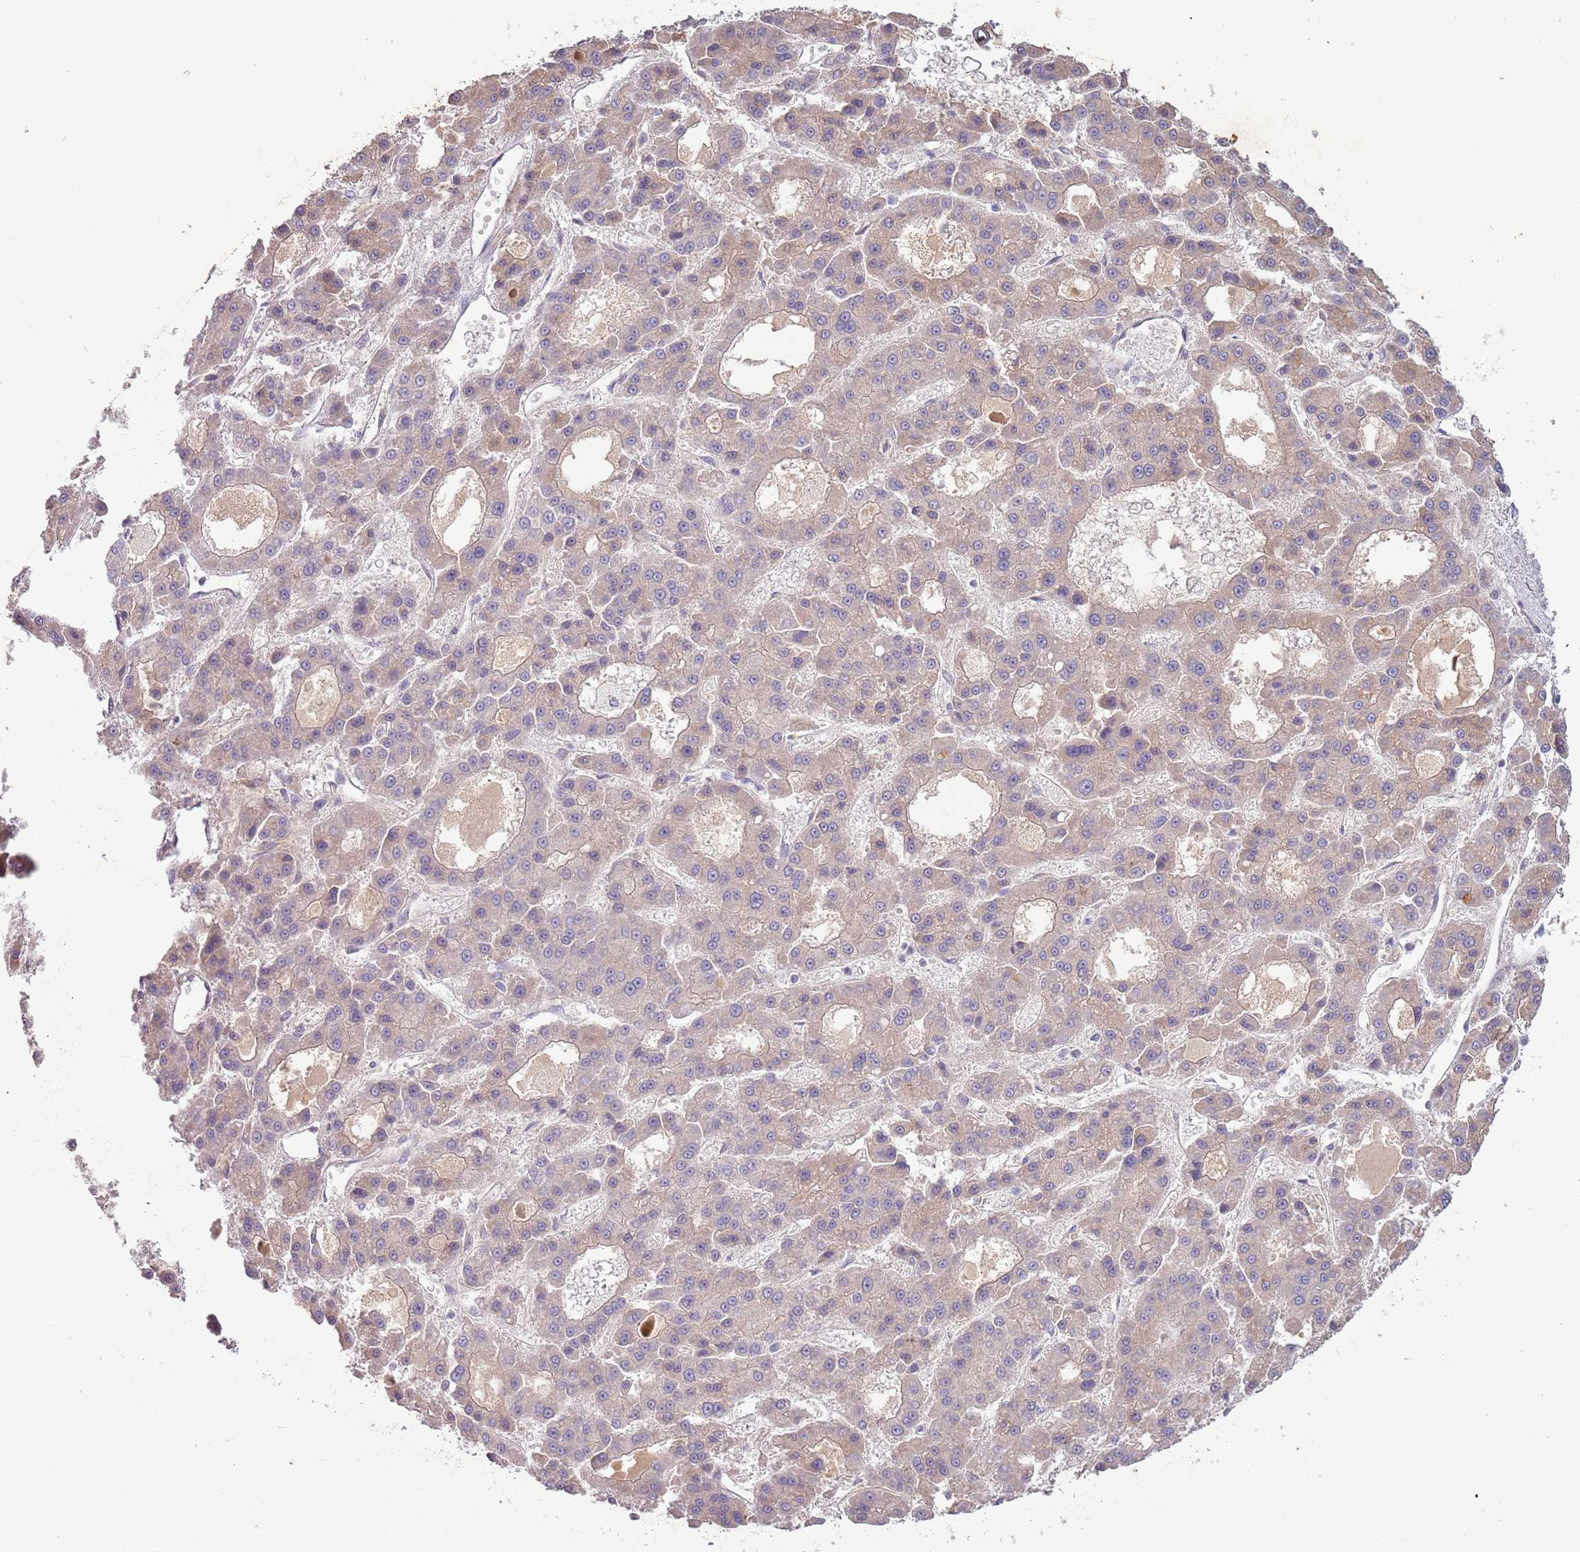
{"staining": {"intensity": "weak", "quantity": "<25%", "location": "cytoplasmic/membranous"}, "tissue": "liver cancer", "cell_type": "Tumor cells", "image_type": "cancer", "snomed": [{"axis": "morphology", "description": "Carcinoma, Hepatocellular, NOS"}, {"axis": "topography", "description": "Liver"}], "caption": "The photomicrograph exhibits no staining of tumor cells in liver hepatocellular carcinoma.", "gene": "SAV1", "patient": {"sex": "male", "age": 70}}